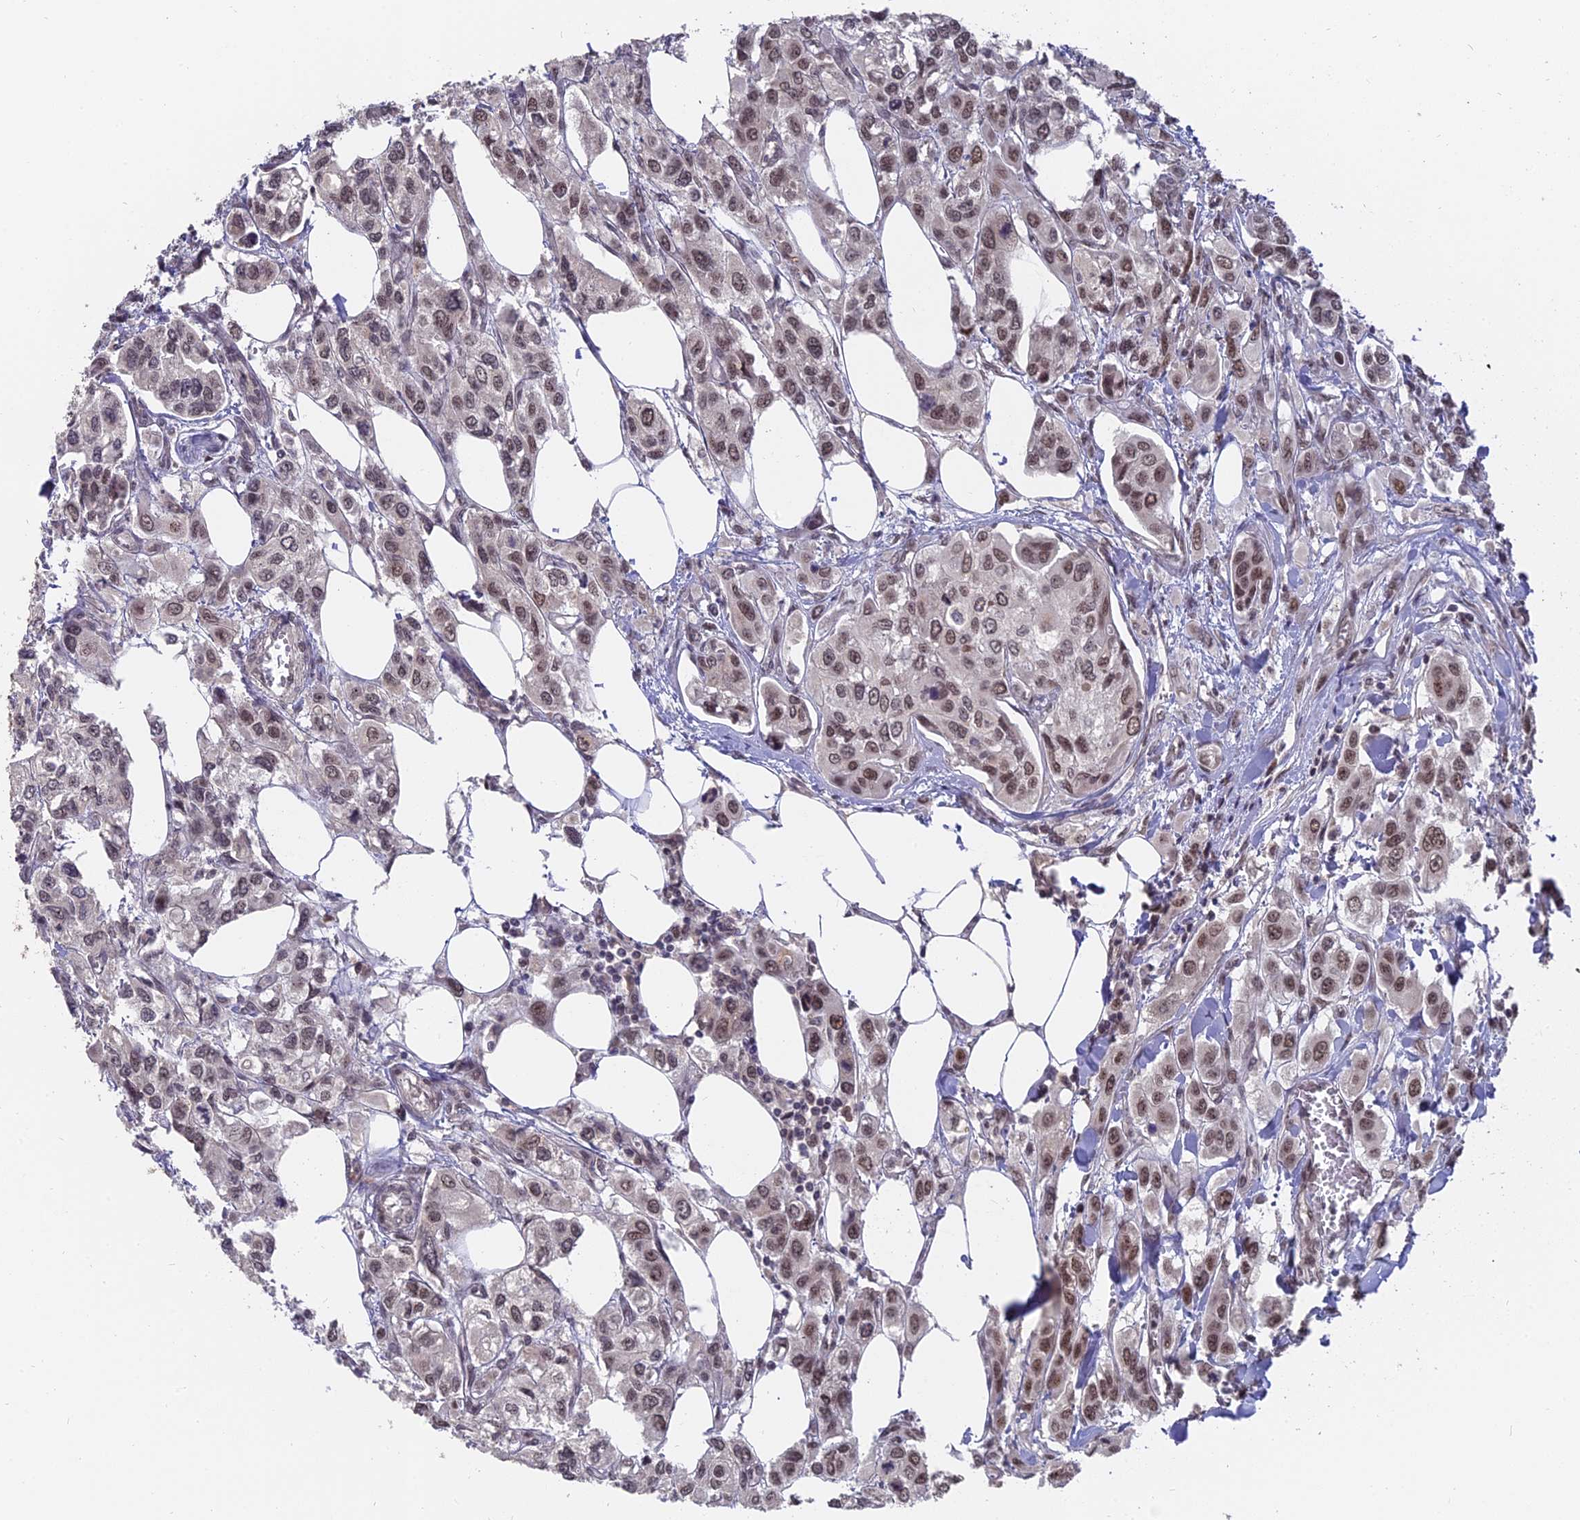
{"staining": {"intensity": "moderate", "quantity": ">75%", "location": "nuclear"}, "tissue": "urothelial cancer", "cell_type": "Tumor cells", "image_type": "cancer", "snomed": [{"axis": "morphology", "description": "Urothelial carcinoma, High grade"}, {"axis": "topography", "description": "Urinary bladder"}], "caption": "Urothelial cancer tissue reveals moderate nuclear staining in about >75% of tumor cells, visualized by immunohistochemistry.", "gene": "NR1H3", "patient": {"sex": "male", "age": 67}}